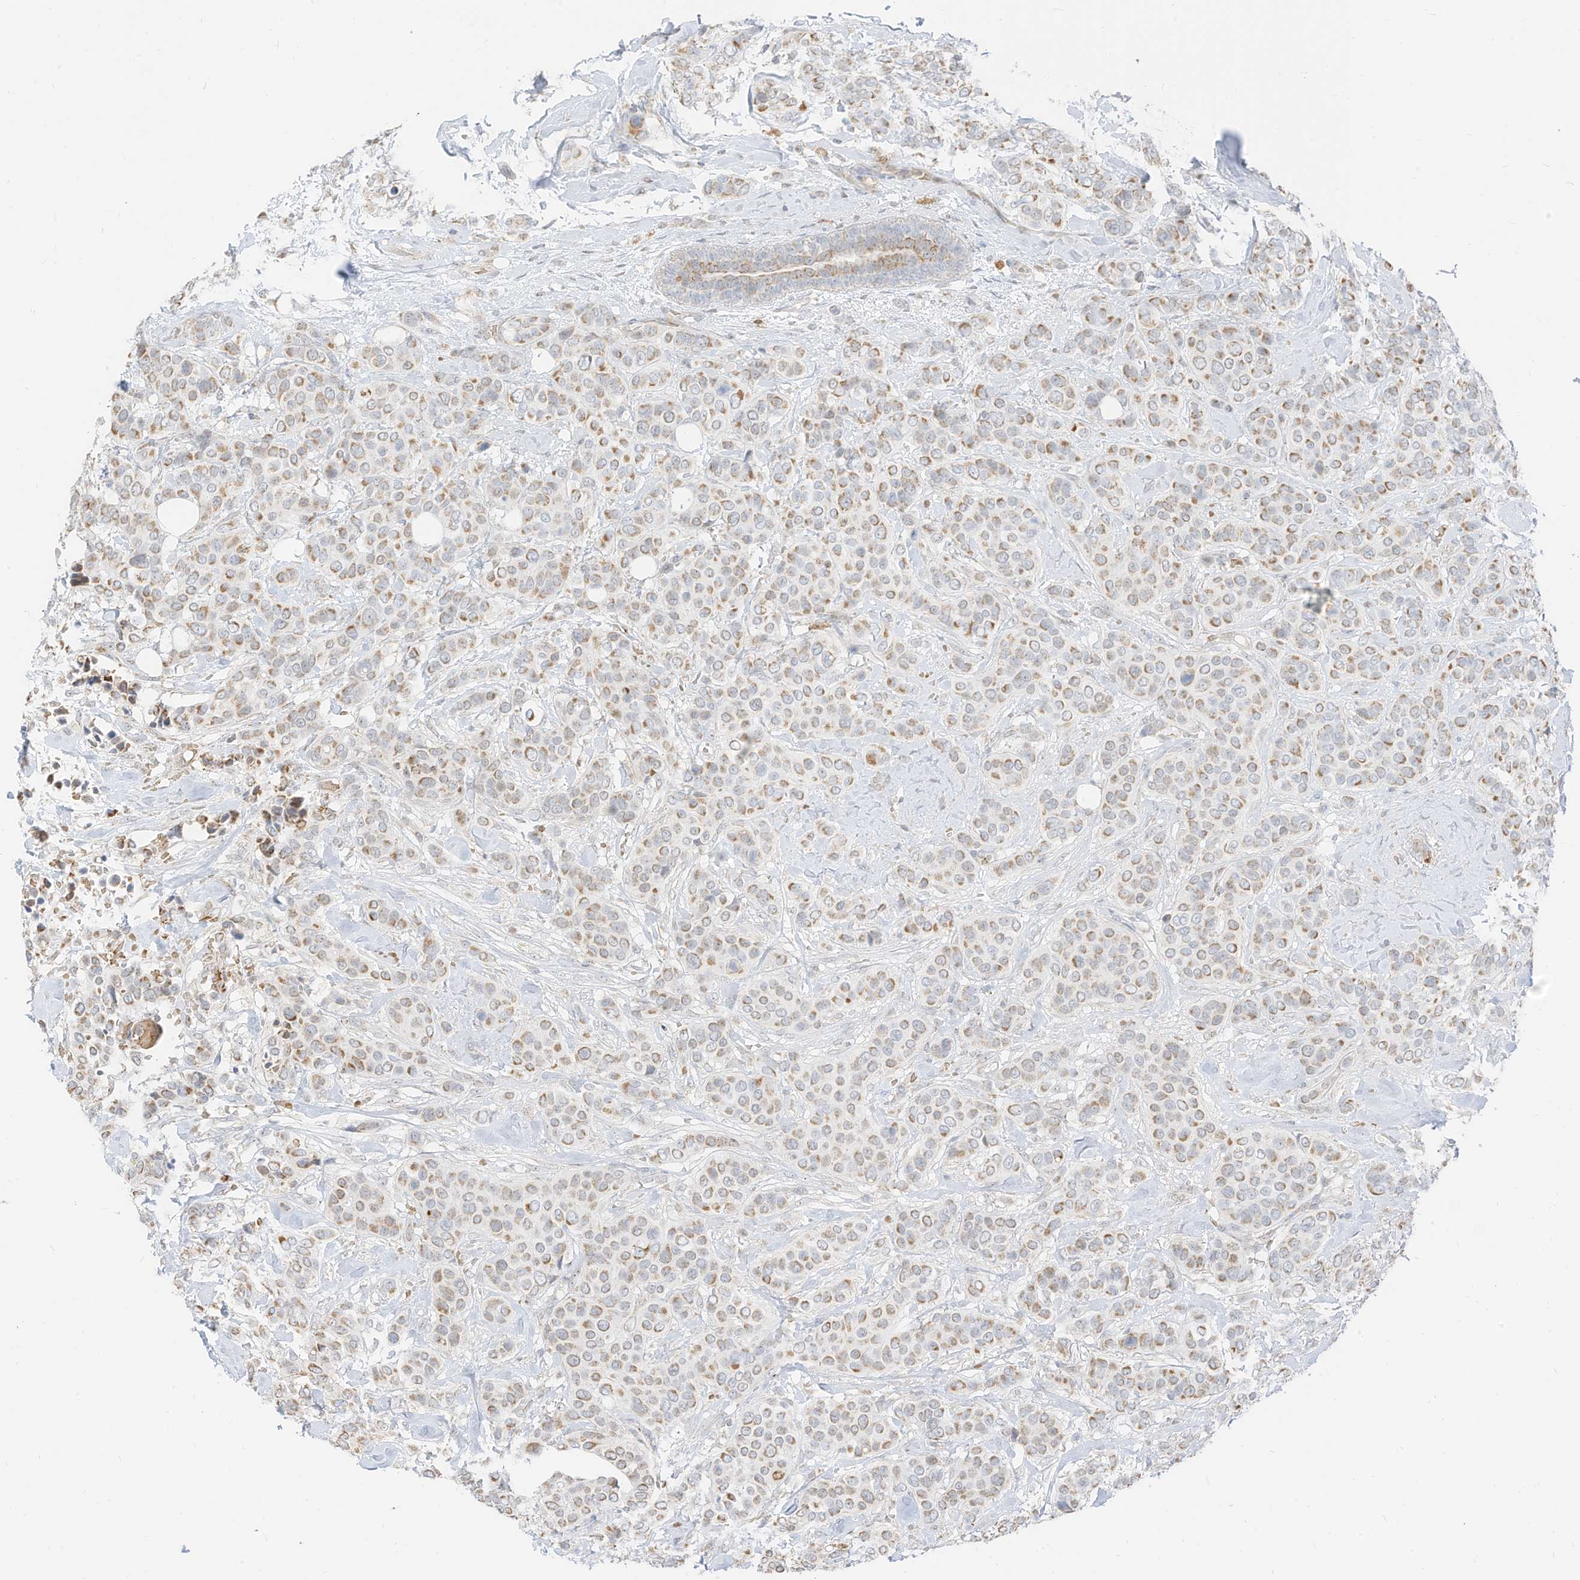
{"staining": {"intensity": "moderate", "quantity": ">75%", "location": "cytoplasmic/membranous"}, "tissue": "breast cancer", "cell_type": "Tumor cells", "image_type": "cancer", "snomed": [{"axis": "morphology", "description": "Lobular carcinoma"}, {"axis": "topography", "description": "Breast"}], "caption": "Immunohistochemical staining of breast lobular carcinoma displays medium levels of moderate cytoplasmic/membranous protein staining in approximately >75% of tumor cells.", "gene": "MTUS2", "patient": {"sex": "female", "age": 51}}